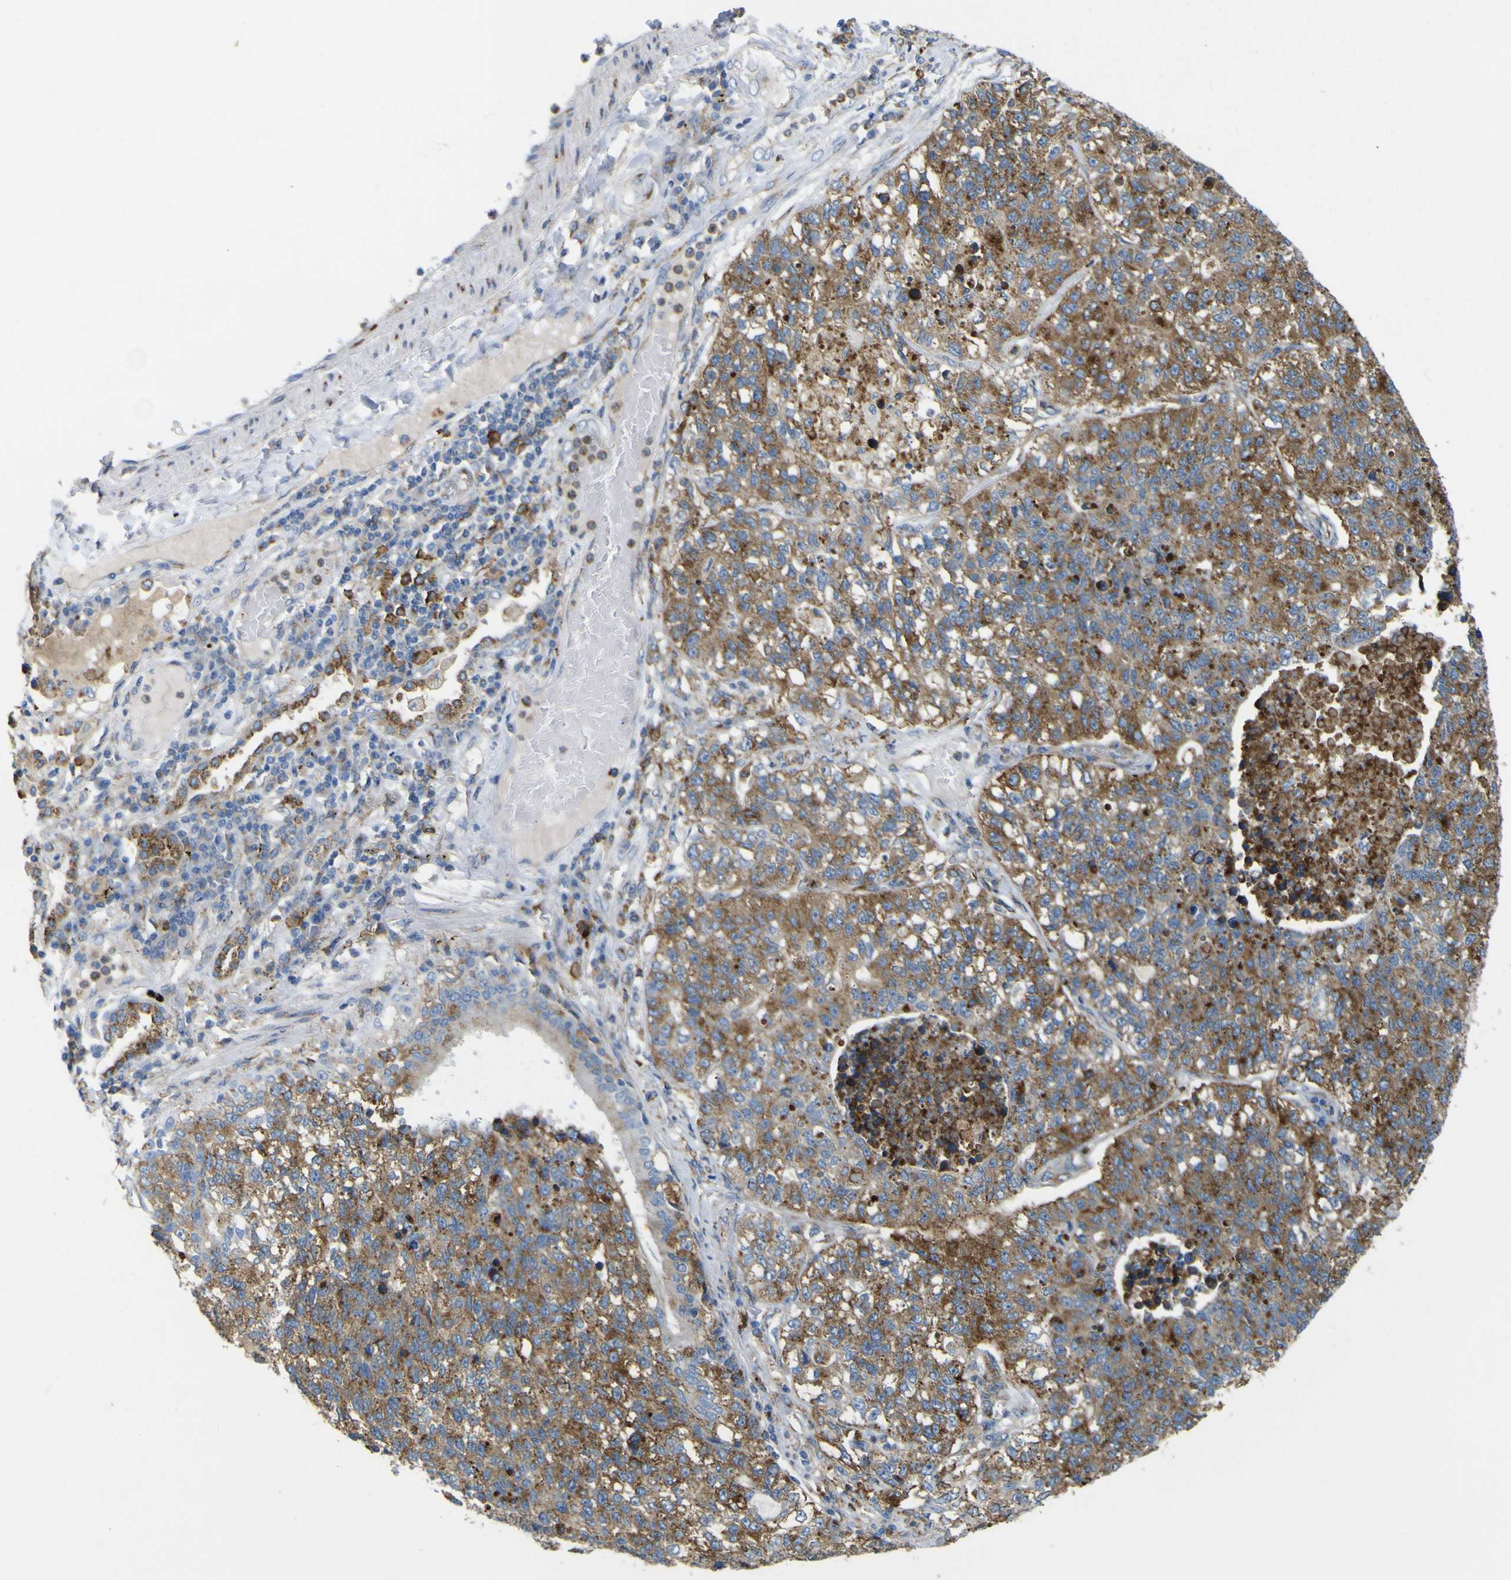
{"staining": {"intensity": "moderate", "quantity": ">75%", "location": "cytoplasmic/membranous"}, "tissue": "lung cancer", "cell_type": "Tumor cells", "image_type": "cancer", "snomed": [{"axis": "morphology", "description": "Adenocarcinoma, NOS"}, {"axis": "topography", "description": "Lung"}], "caption": "Adenocarcinoma (lung) stained with DAB immunohistochemistry reveals medium levels of moderate cytoplasmic/membranous positivity in approximately >75% of tumor cells. The staining was performed using DAB, with brown indicating positive protein expression. Nuclei are stained blue with hematoxylin.", "gene": "IGF2R", "patient": {"sex": "male", "age": 49}}